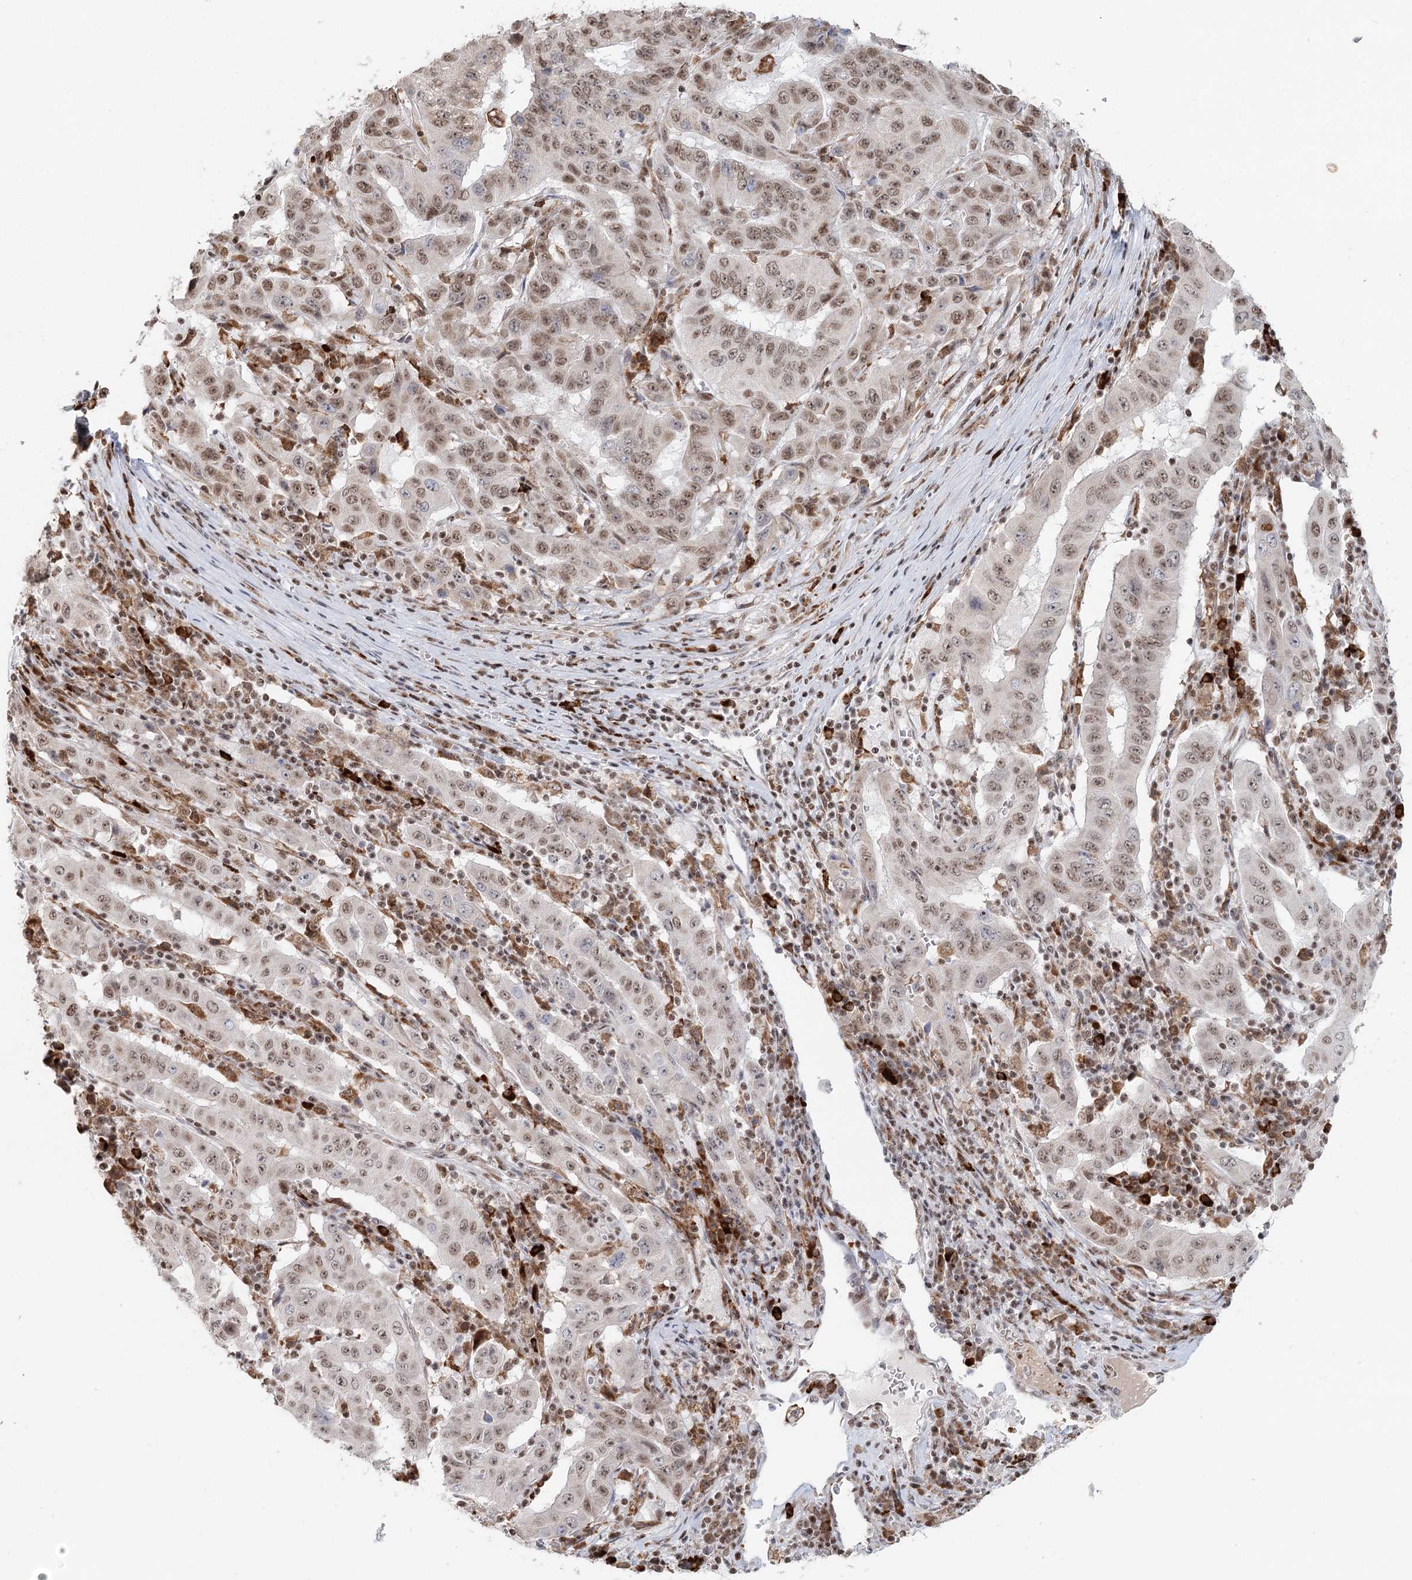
{"staining": {"intensity": "moderate", "quantity": ">75%", "location": "nuclear"}, "tissue": "pancreatic cancer", "cell_type": "Tumor cells", "image_type": "cancer", "snomed": [{"axis": "morphology", "description": "Adenocarcinoma, NOS"}, {"axis": "topography", "description": "Pancreas"}], "caption": "Moderate nuclear expression is present in about >75% of tumor cells in pancreatic cancer (adenocarcinoma).", "gene": "BNIP5", "patient": {"sex": "male", "age": 63}}